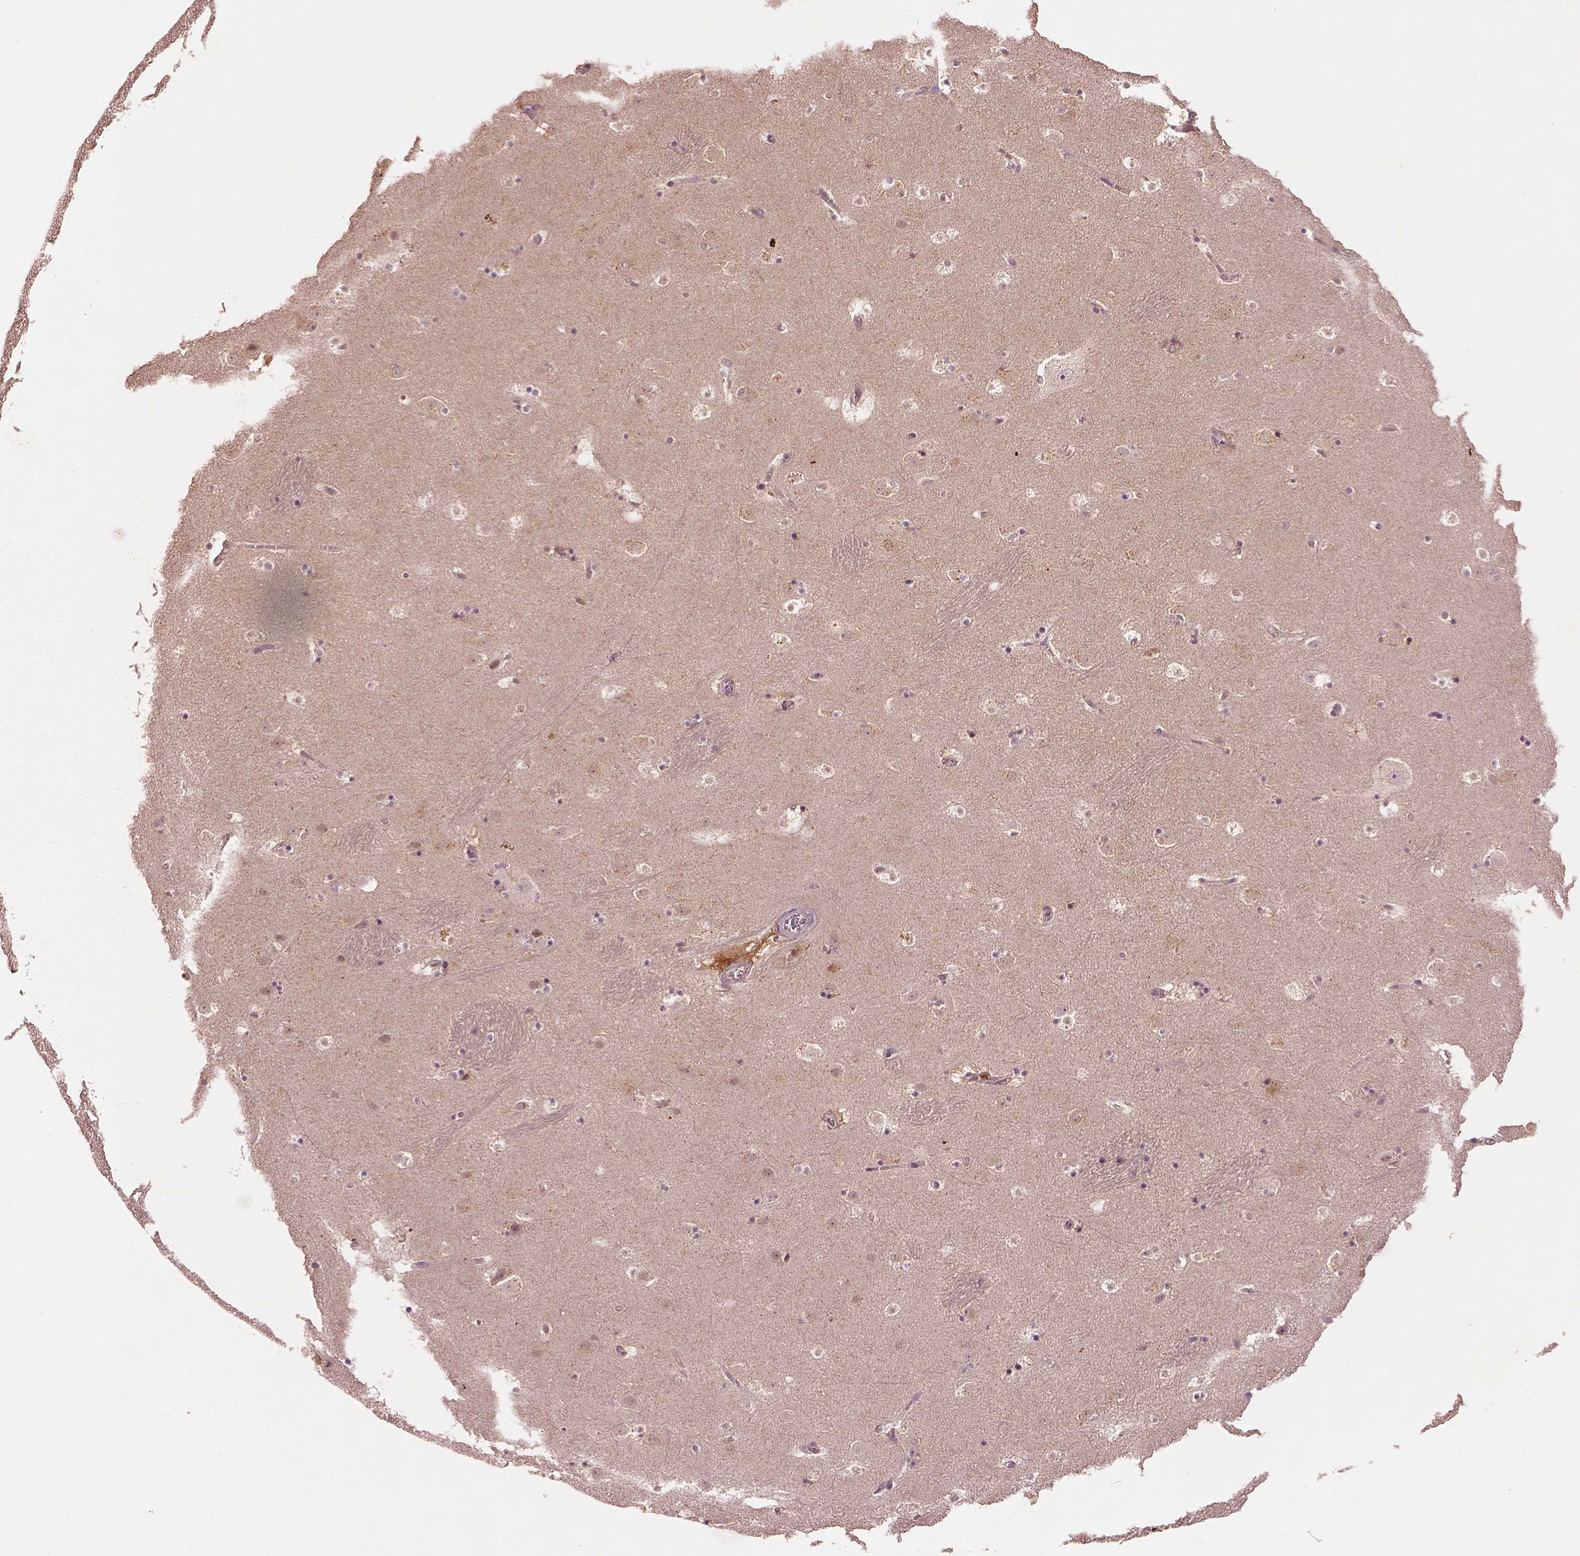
{"staining": {"intensity": "negative", "quantity": "none", "location": "none"}, "tissue": "caudate", "cell_type": "Glial cells", "image_type": "normal", "snomed": [{"axis": "morphology", "description": "Normal tissue, NOS"}, {"axis": "topography", "description": "Lateral ventricle wall"}], "caption": "Immunohistochemistry photomicrograph of benign human caudate stained for a protein (brown), which shows no expression in glial cells.", "gene": "MTHFS", "patient": {"sex": "male", "age": 37}}